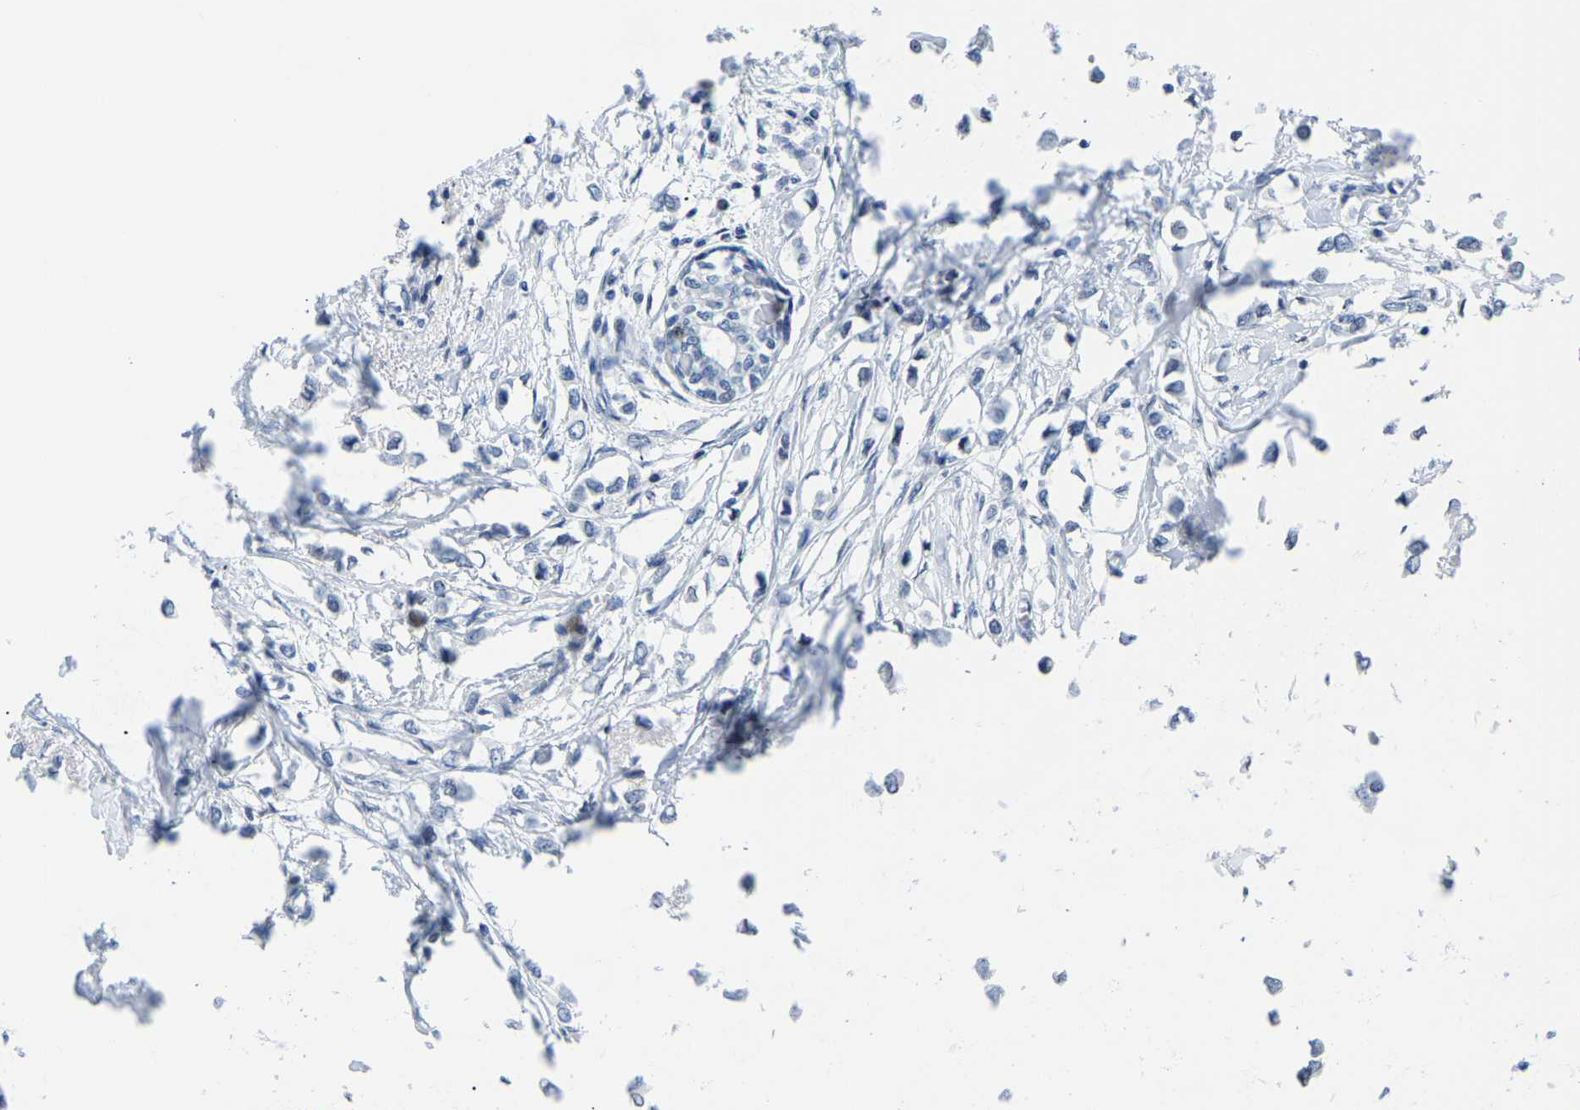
{"staining": {"intensity": "negative", "quantity": "none", "location": "none"}, "tissue": "breast cancer", "cell_type": "Tumor cells", "image_type": "cancer", "snomed": [{"axis": "morphology", "description": "Lobular carcinoma"}, {"axis": "topography", "description": "Breast"}], "caption": "The photomicrograph displays no significant staining in tumor cells of breast cancer.", "gene": "UPK3A", "patient": {"sex": "female", "age": 51}}